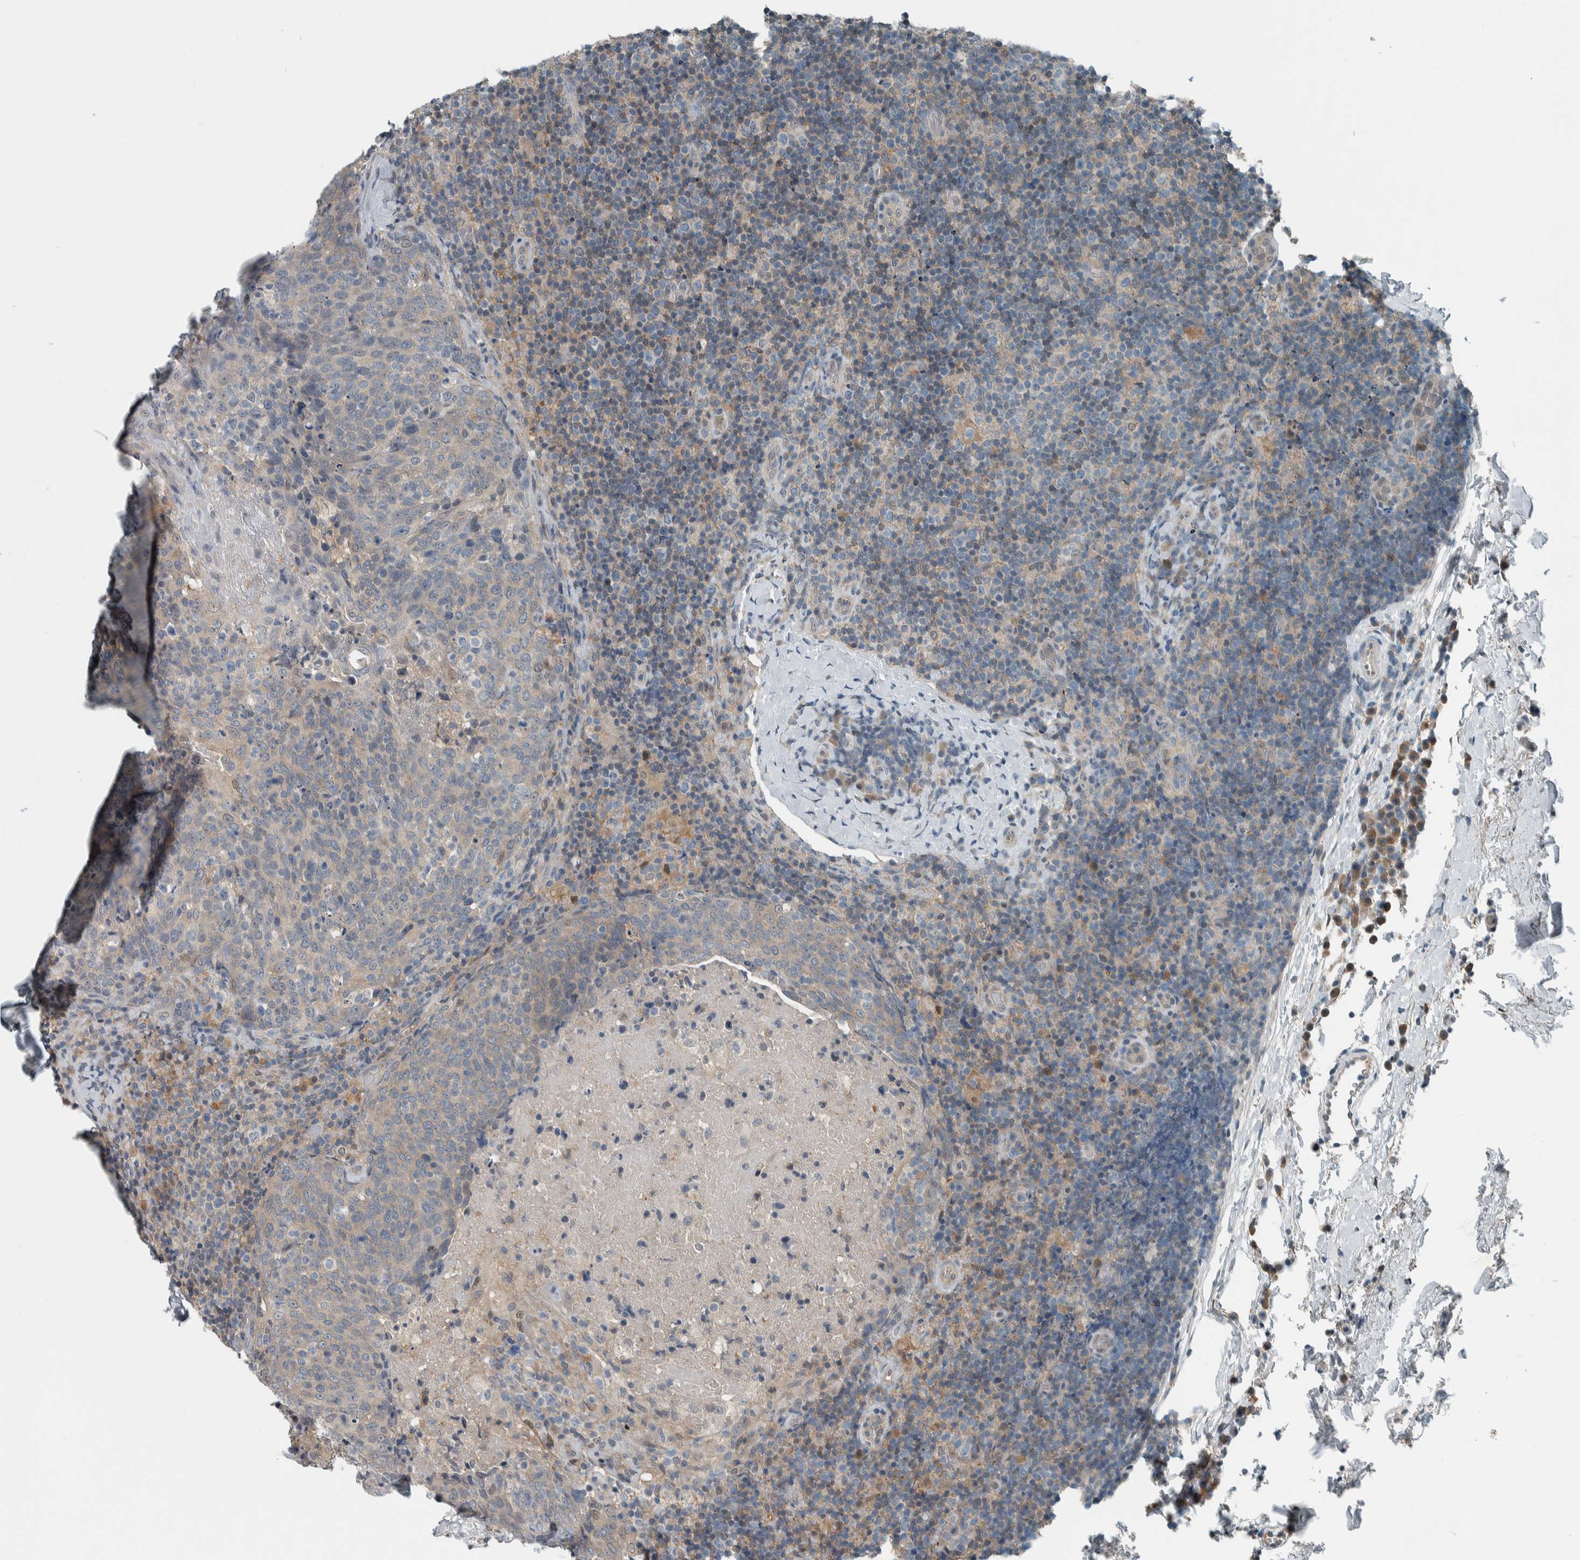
{"staining": {"intensity": "weak", "quantity": "<25%", "location": "cytoplasmic/membranous"}, "tissue": "head and neck cancer", "cell_type": "Tumor cells", "image_type": "cancer", "snomed": [{"axis": "morphology", "description": "Squamous cell carcinoma, NOS"}, {"axis": "morphology", "description": "Squamous cell carcinoma, metastatic, NOS"}, {"axis": "topography", "description": "Lymph node"}, {"axis": "topography", "description": "Head-Neck"}], "caption": "Tumor cells are negative for protein expression in human head and neck squamous cell carcinoma.", "gene": "ALAD", "patient": {"sex": "male", "age": 62}}